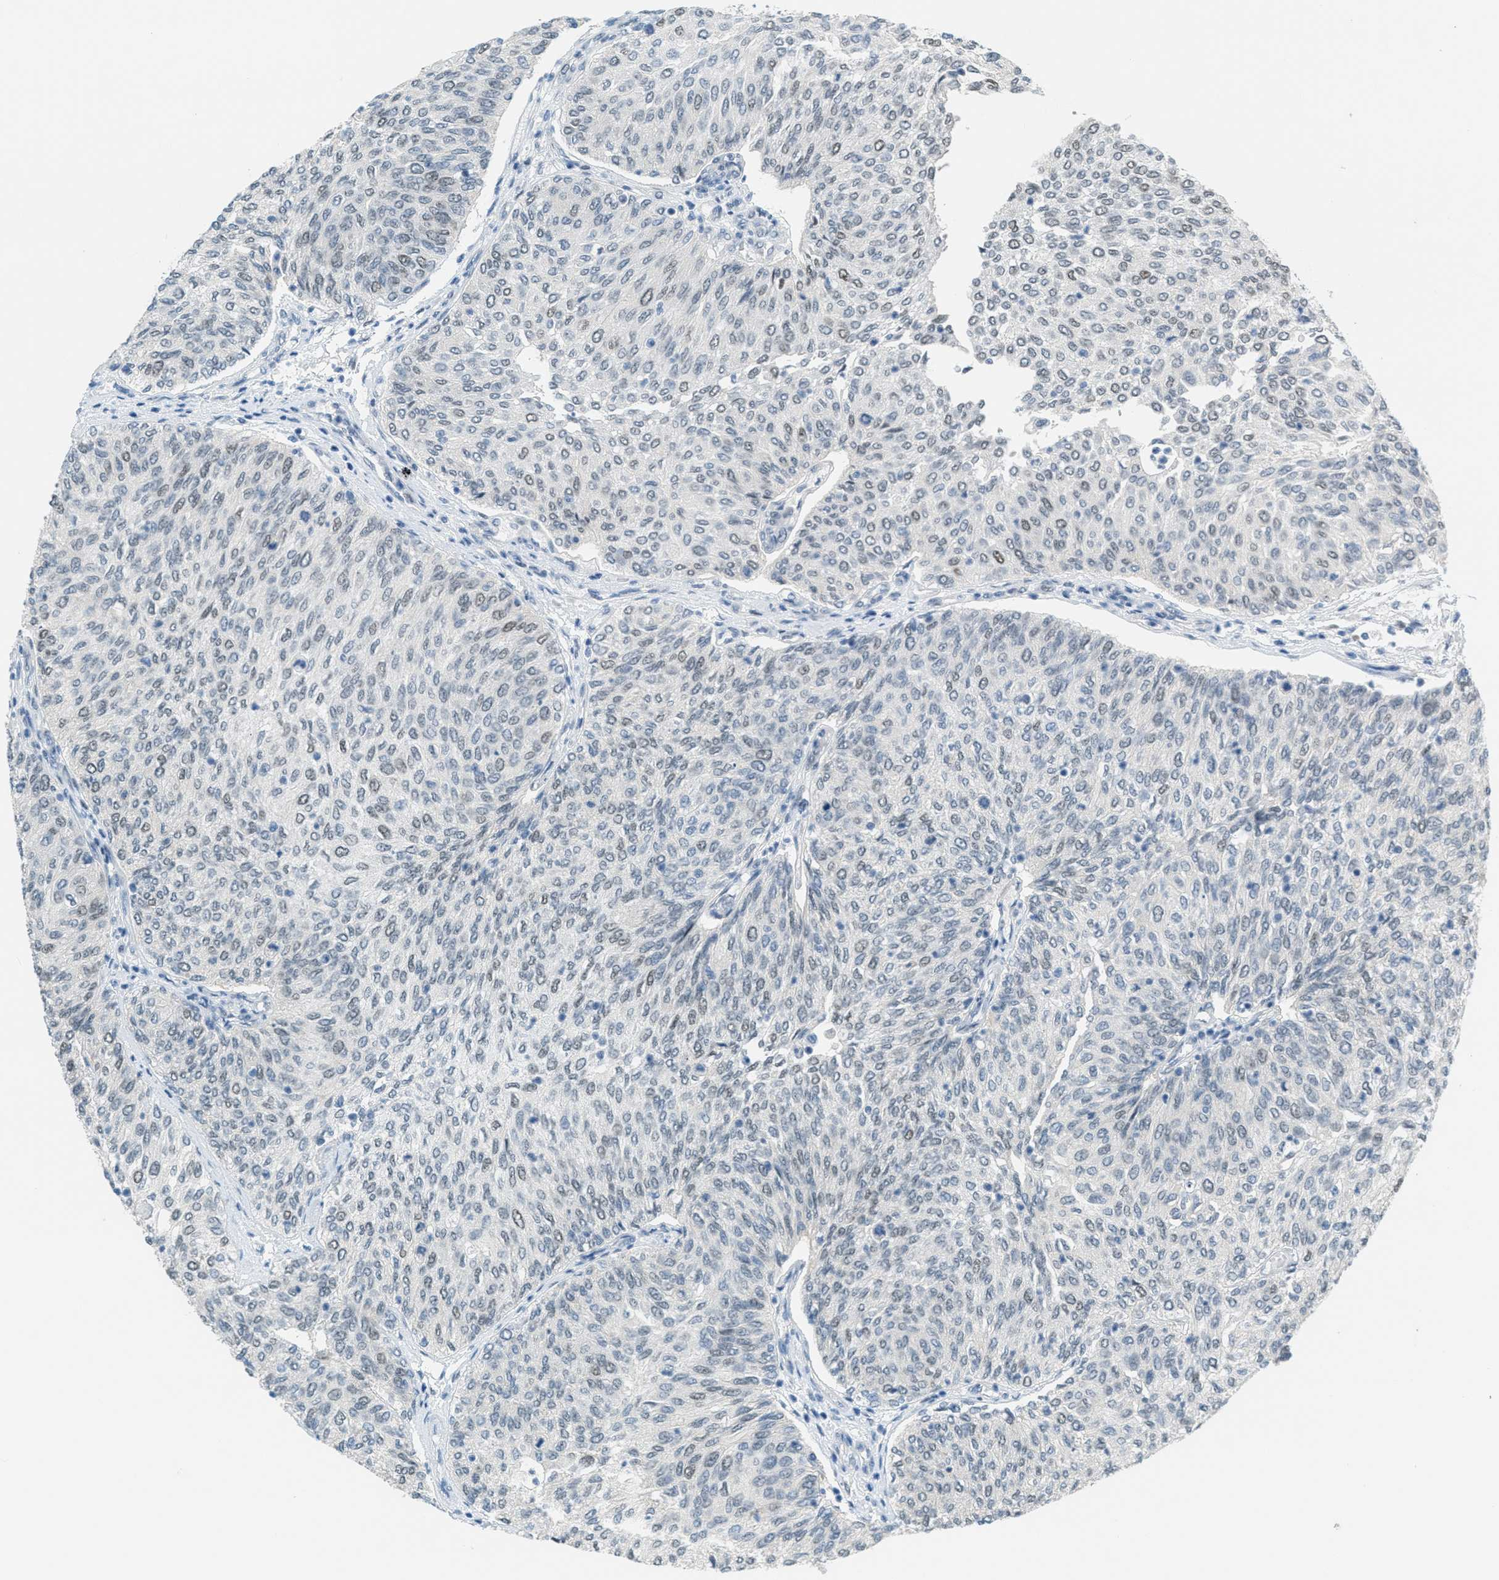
{"staining": {"intensity": "negative", "quantity": "none", "location": "none"}, "tissue": "urothelial cancer", "cell_type": "Tumor cells", "image_type": "cancer", "snomed": [{"axis": "morphology", "description": "Urothelial carcinoma, Low grade"}, {"axis": "topography", "description": "Urinary bladder"}], "caption": "The image reveals no staining of tumor cells in urothelial cancer.", "gene": "TCF3", "patient": {"sex": "female", "age": 79}}